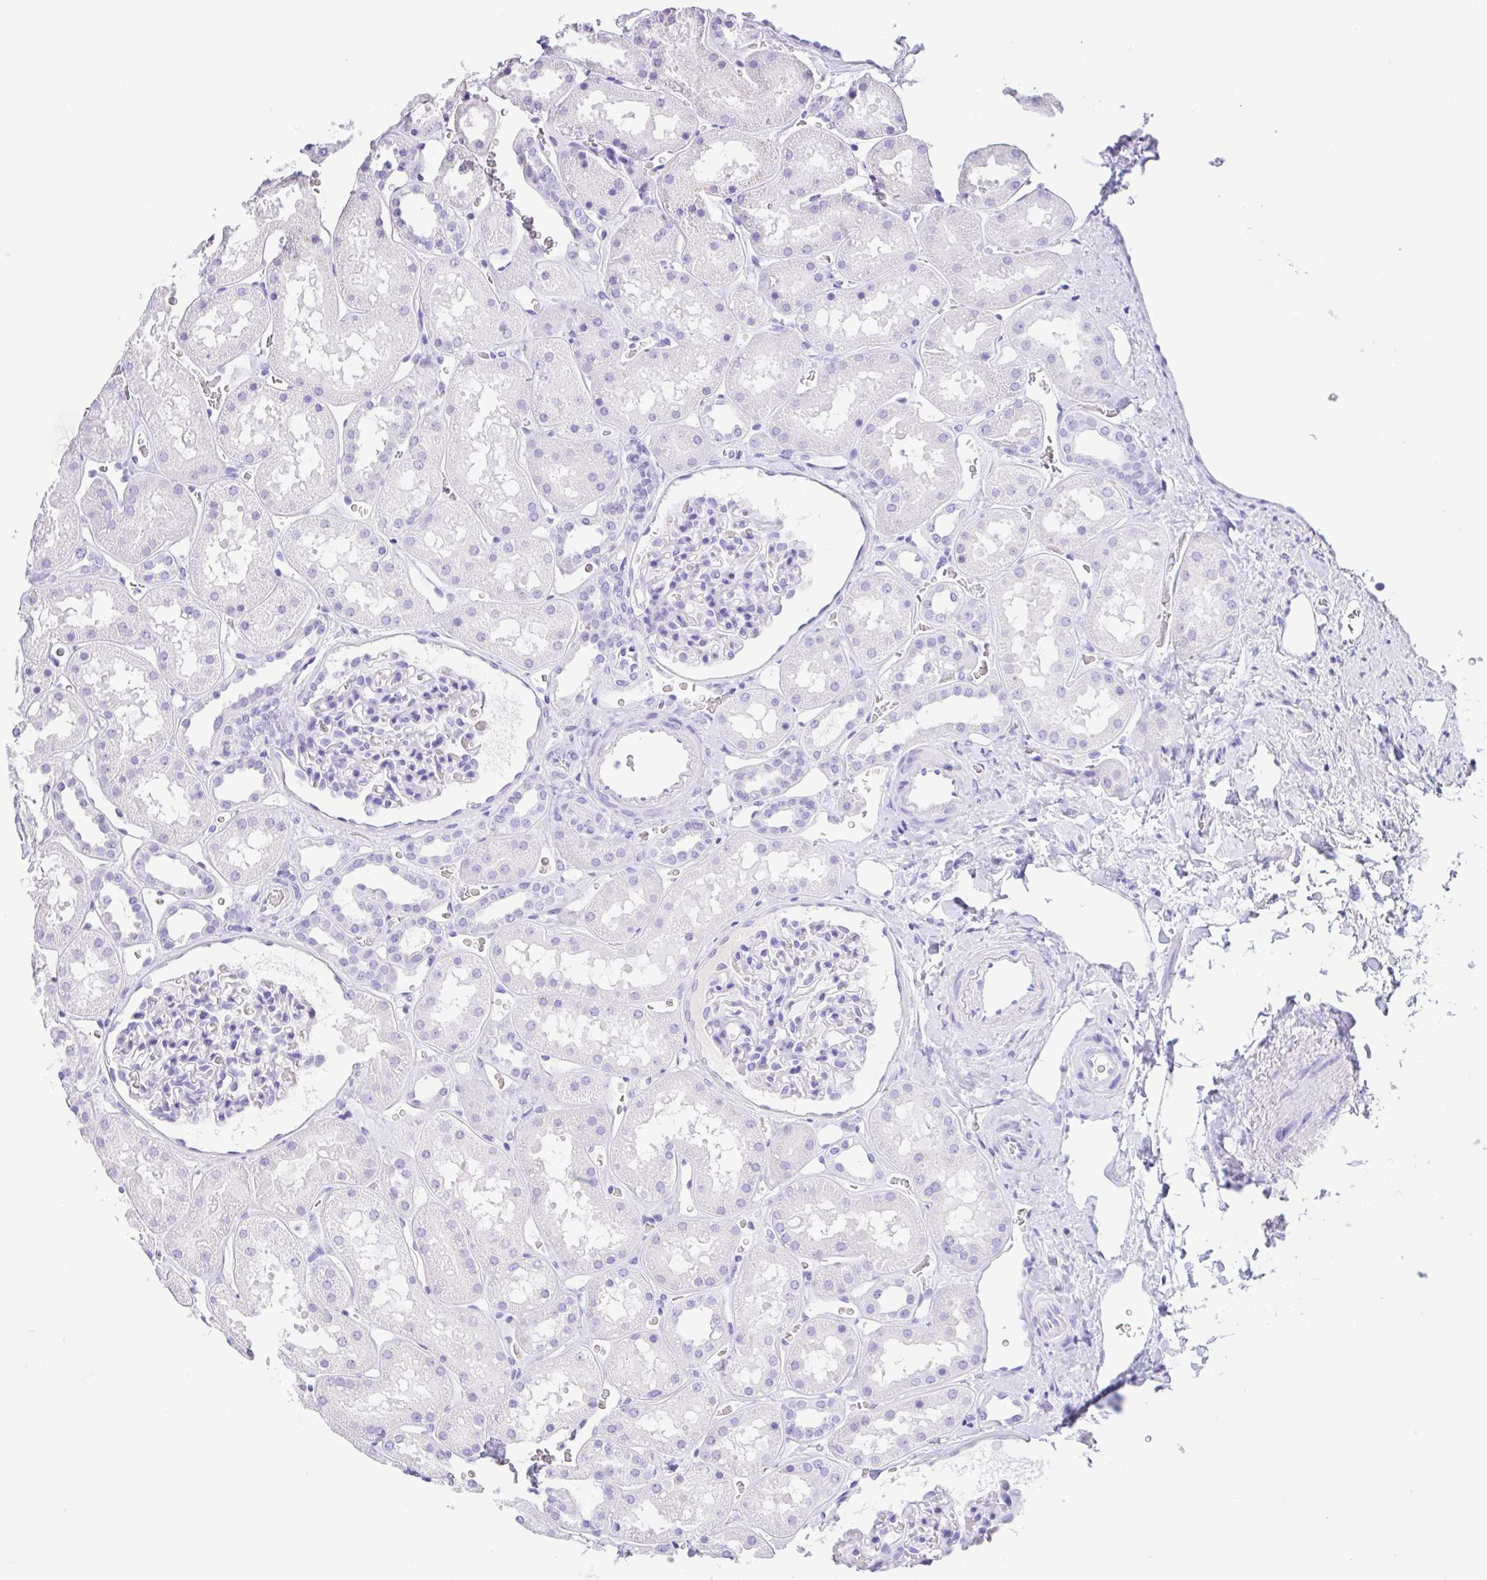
{"staining": {"intensity": "negative", "quantity": "none", "location": "none"}, "tissue": "kidney", "cell_type": "Cells in glomeruli", "image_type": "normal", "snomed": [{"axis": "morphology", "description": "Normal tissue, NOS"}, {"axis": "topography", "description": "Kidney"}], "caption": "Immunohistochemistry micrograph of unremarkable kidney: human kidney stained with DAB reveals no significant protein expression in cells in glomeruli.", "gene": "CPA1", "patient": {"sex": "female", "age": 41}}